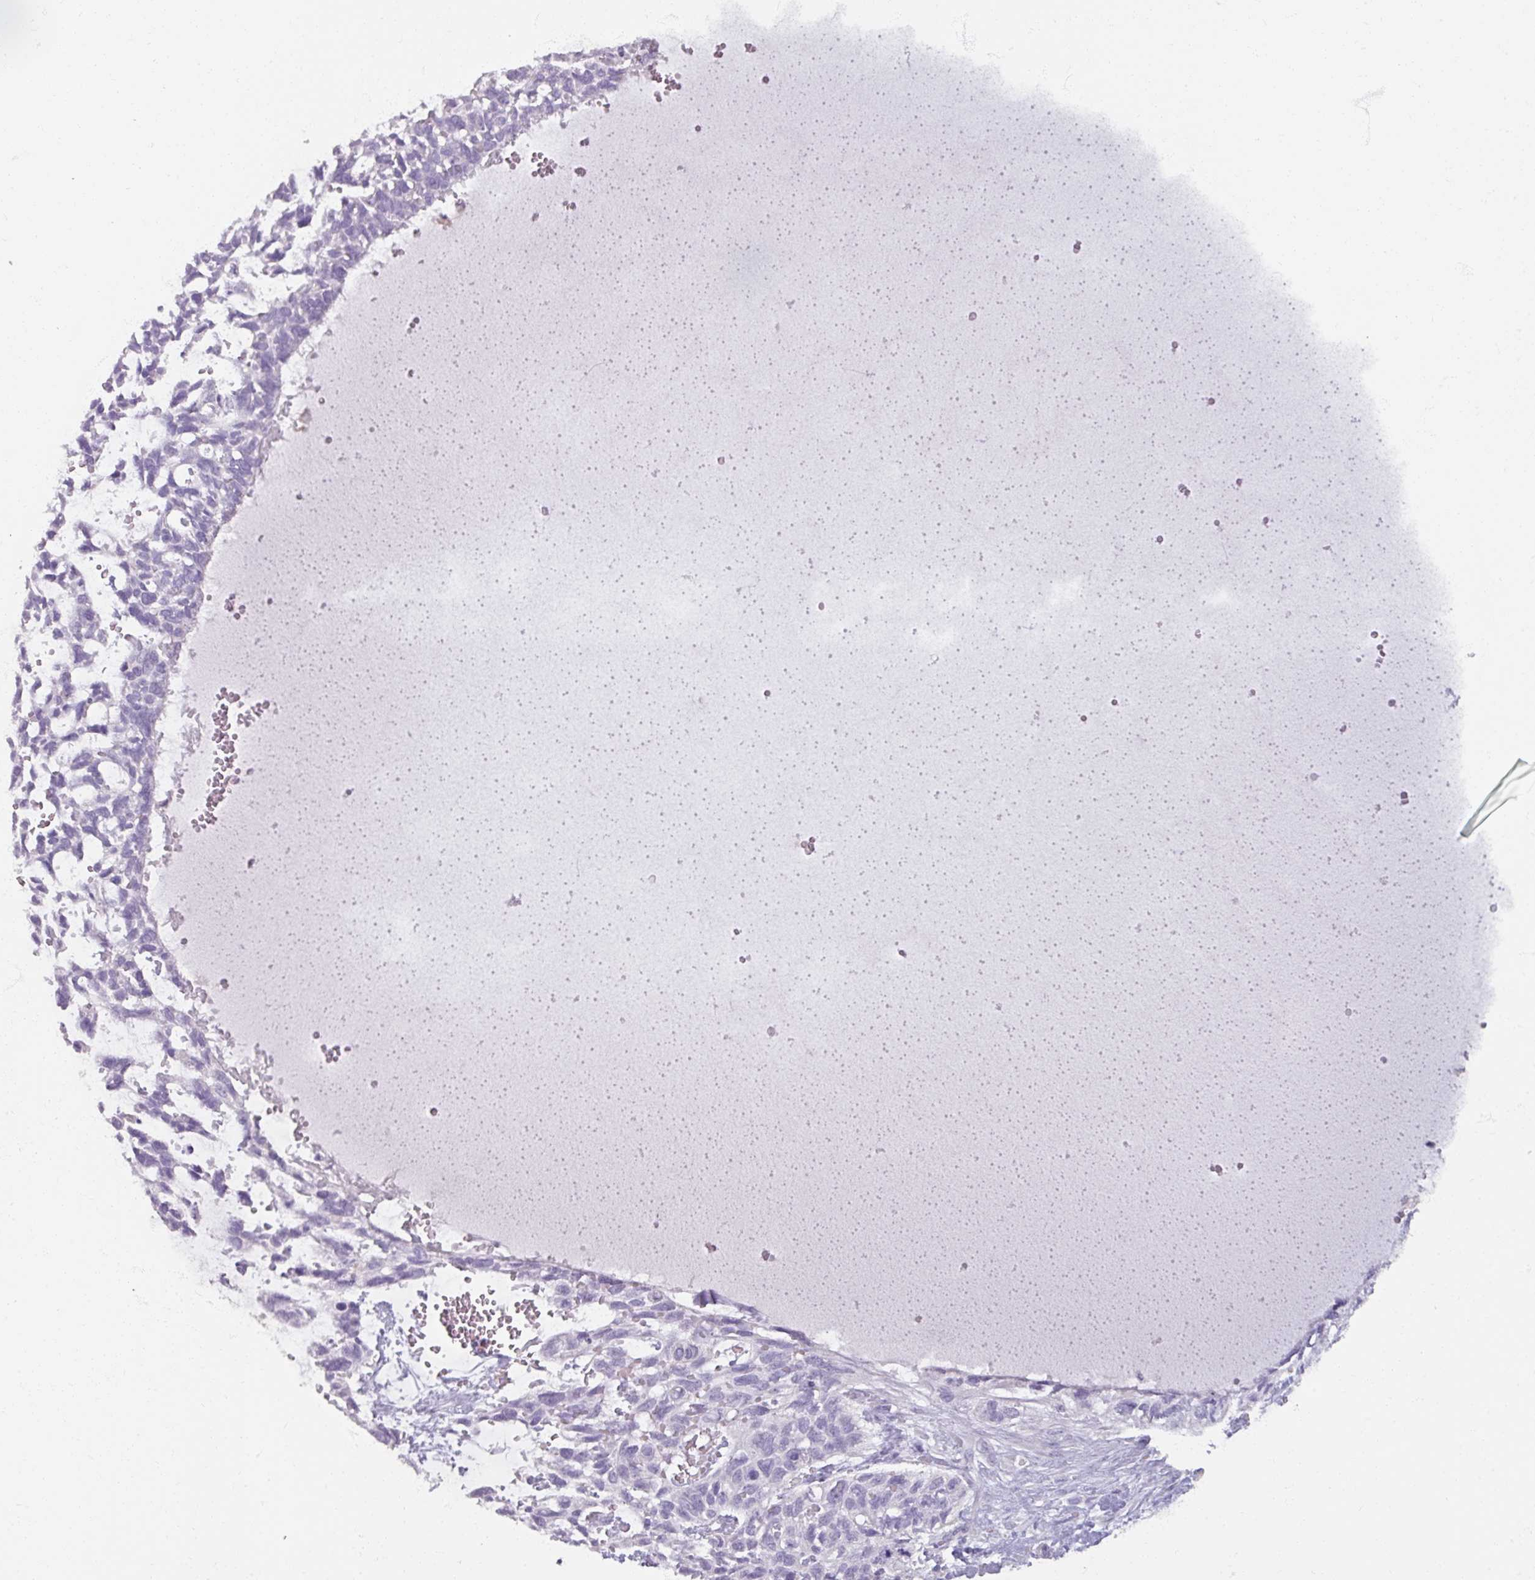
{"staining": {"intensity": "negative", "quantity": "none", "location": "none"}, "tissue": "skin cancer", "cell_type": "Tumor cells", "image_type": "cancer", "snomed": [{"axis": "morphology", "description": "Basal cell carcinoma"}, {"axis": "topography", "description": "Skin"}], "caption": "Immunohistochemistry of human skin basal cell carcinoma demonstrates no positivity in tumor cells.", "gene": "PTPRC", "patient": {"sex": "male", "age": 88}}